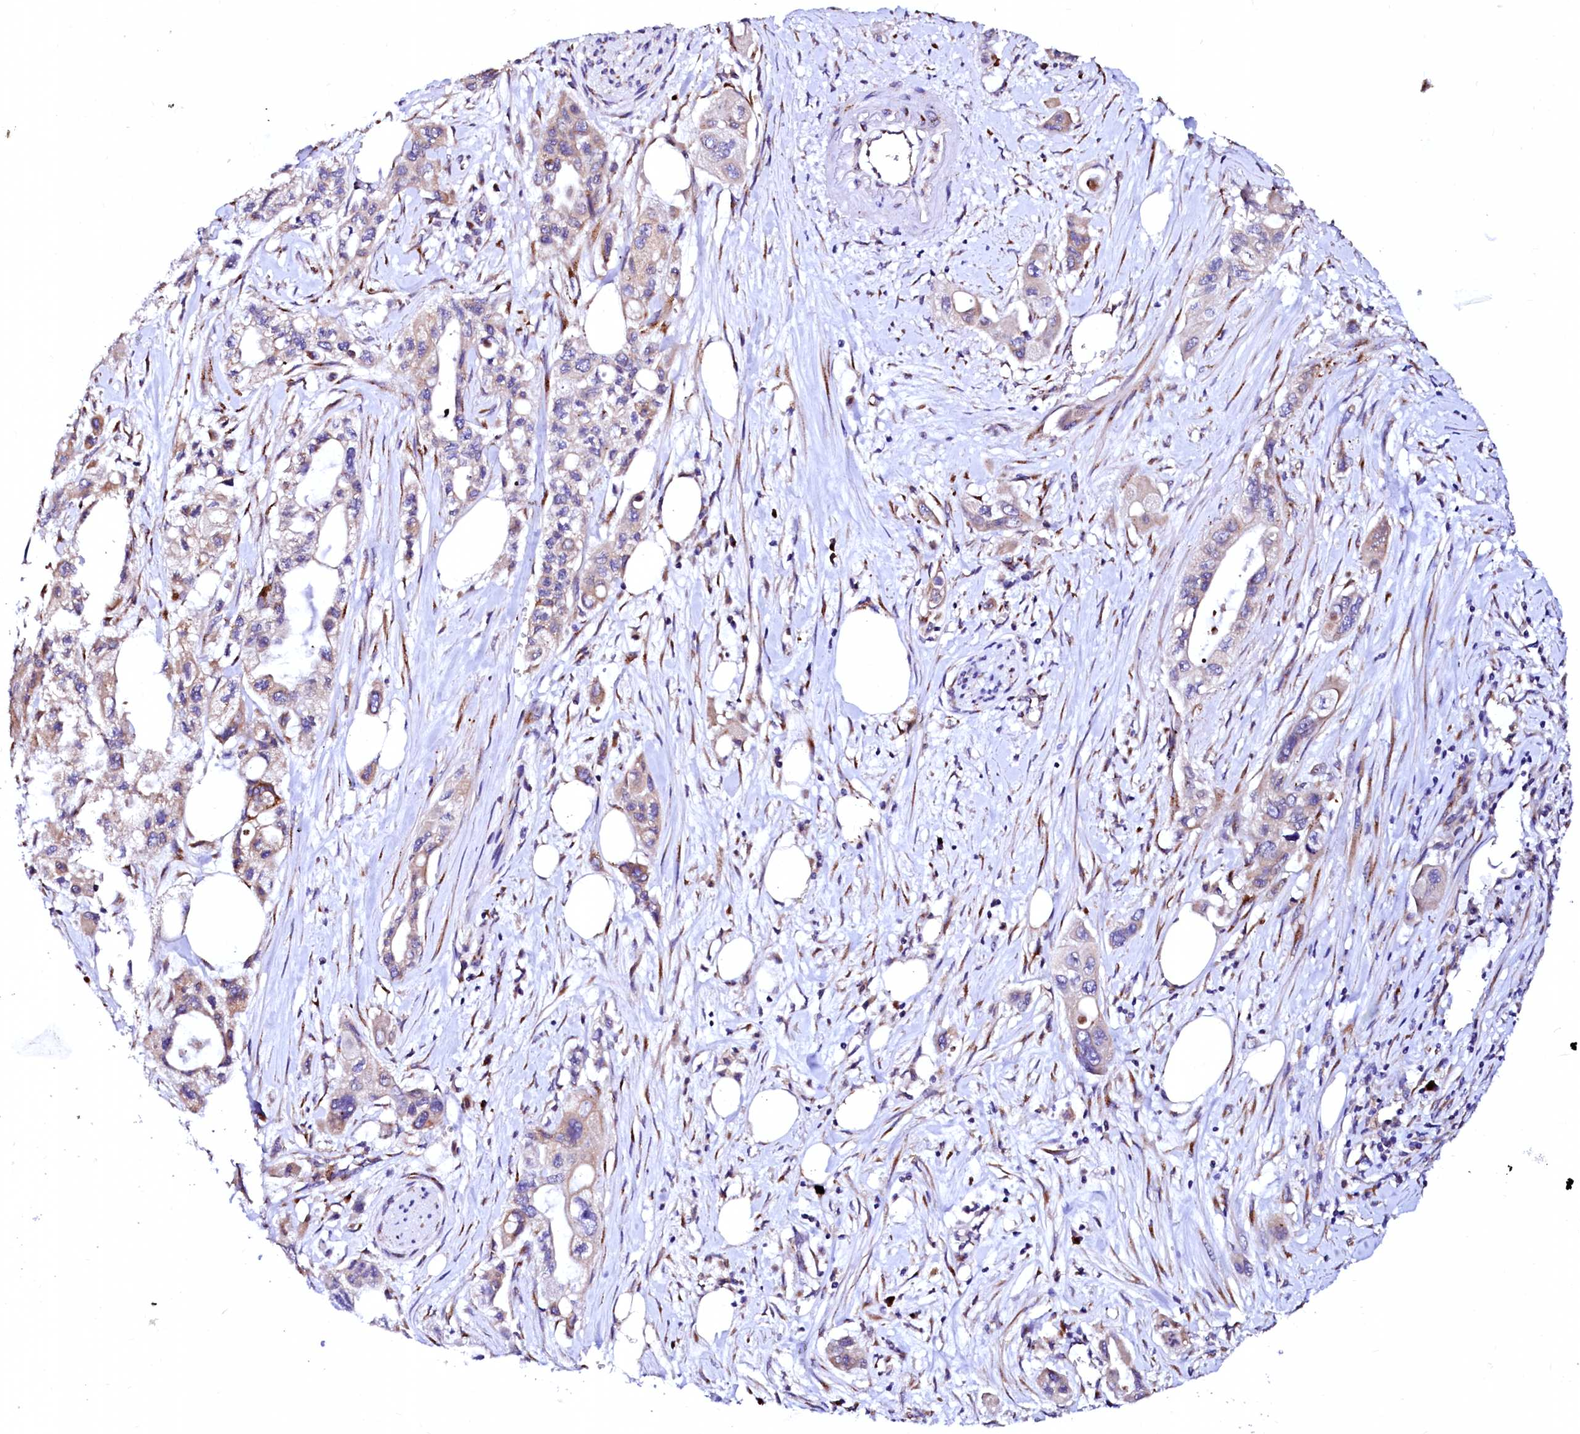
{"staining": {"intensity": "weak", "quantity": "25%-75%", "location": "cytoplasmic/membranous"}, "tissue": "pancreatic cancer", "cell_type": "Tumor cells", "image_type": "cancer", "snomed": [{"axis": "morphology", "description": "Adenocarcinoma, NOS"}, {"axis": "topography", "description": "Pancreas"}], "caption": "Immunohistochemistry of adenocarcinoma (pancreatic) shows low levels of weak cytoplasmic/membranous positivity in approximately 25%-75% of tumor cells. Ihc stains the protein of interest in brown and the nuclei are stained blue.", "gene": "LMAN1", "patient": {"sex": "male", "age": 75}}